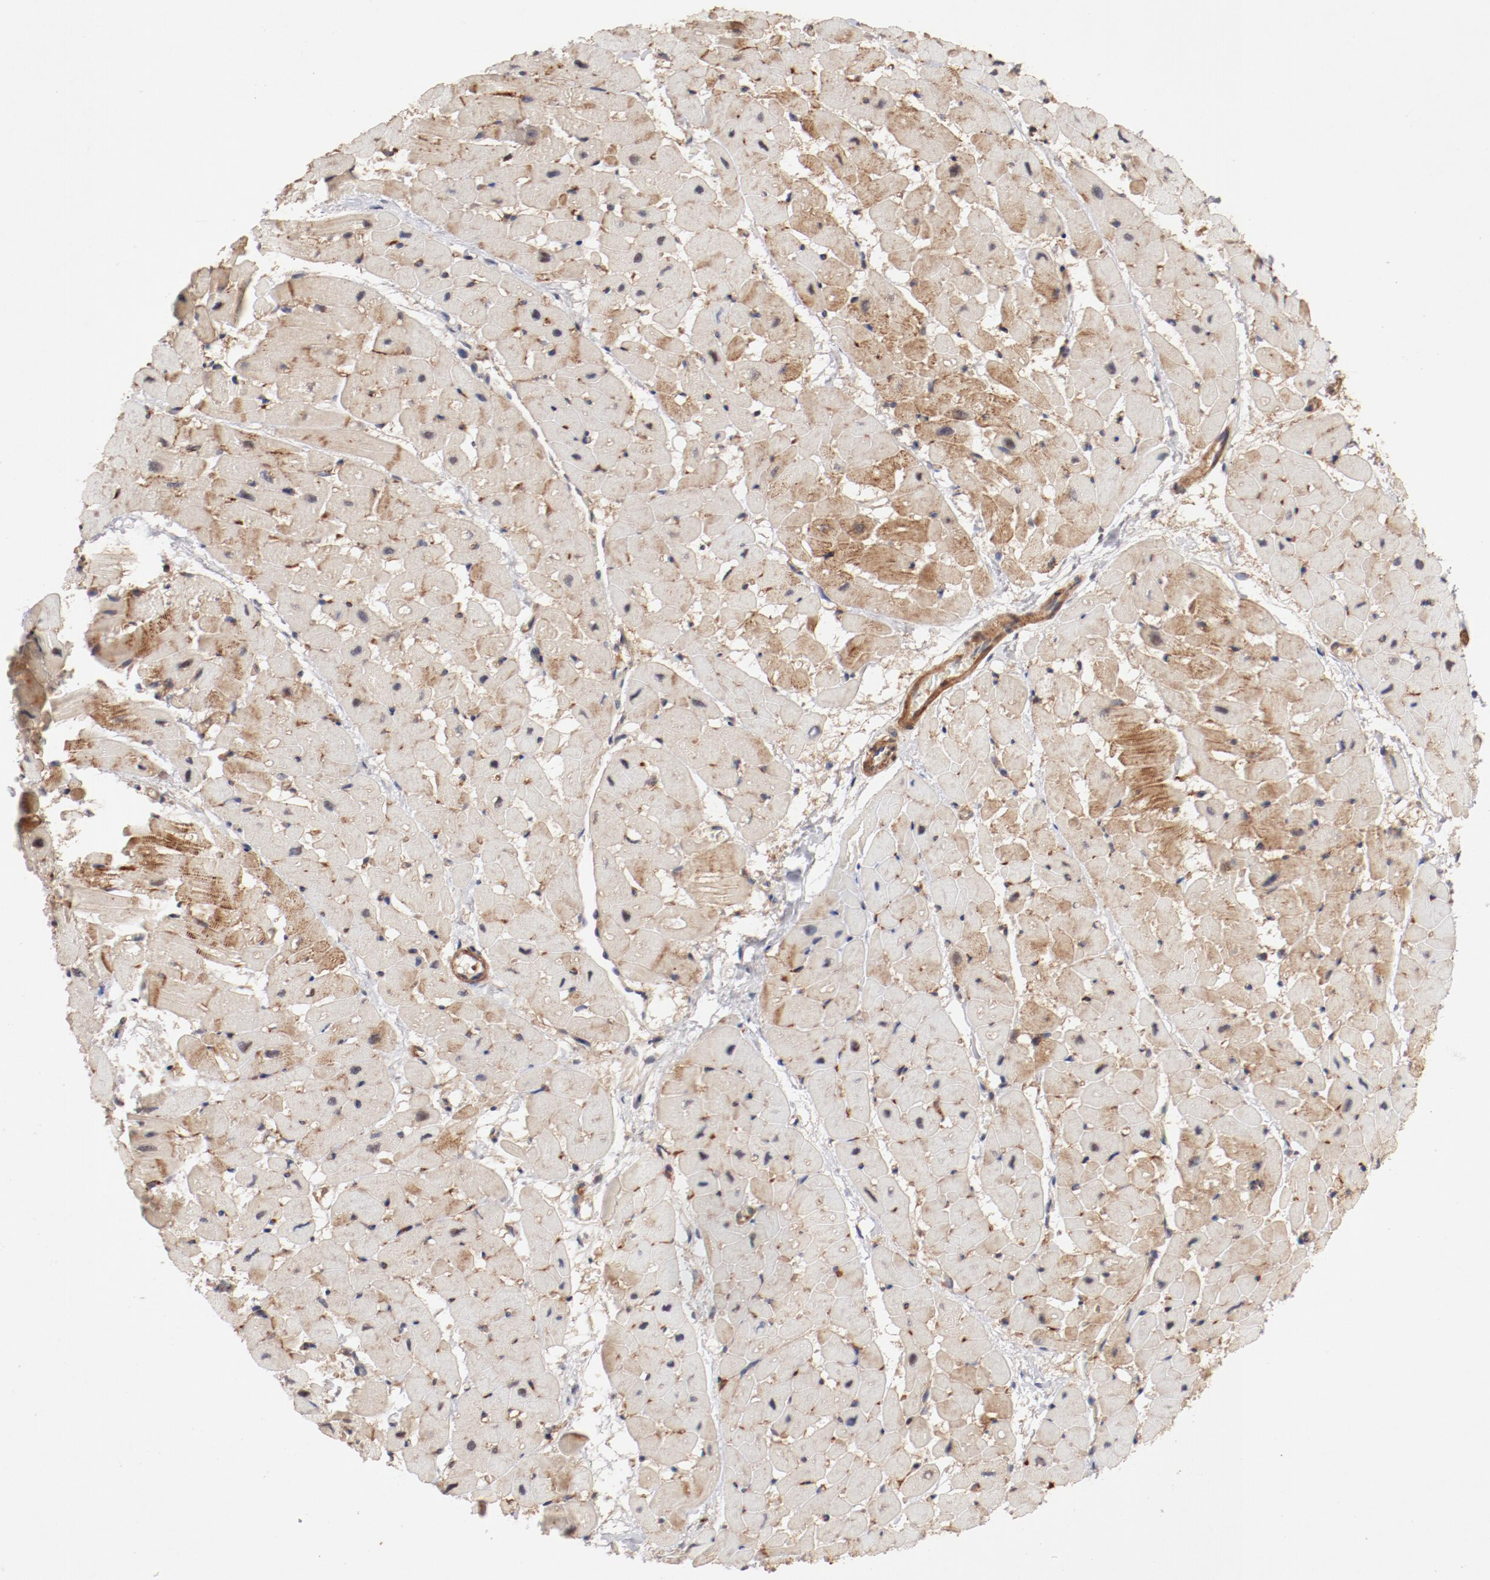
{"staining": {"intensity": "moderate", "quantity": ">75%", "location": "cytoplasmic/membranous"}, "tissue": "heart muscle", "cell_type": "Cardiomyocytes", "image_type": "normal", "snomed": [{"axis": "morphology", "description": "Normal tissue, NOS"}, {"axis": "topography", "description": "Heart"}], "caption": "The photomicrograph displays staining of normal heart muscle, revealing moderate cytoplasmic/membranous protein staining (brown color) within cardiomyocytes. The protein of interest is stained brown, and the nuclei are stained in blue (DAB (3,3'-diaminobenzidine) IHC with brightfield microscopy, high magnification).", "gene": "GUF1", "patient": {"sex": "male", "age": 45}}